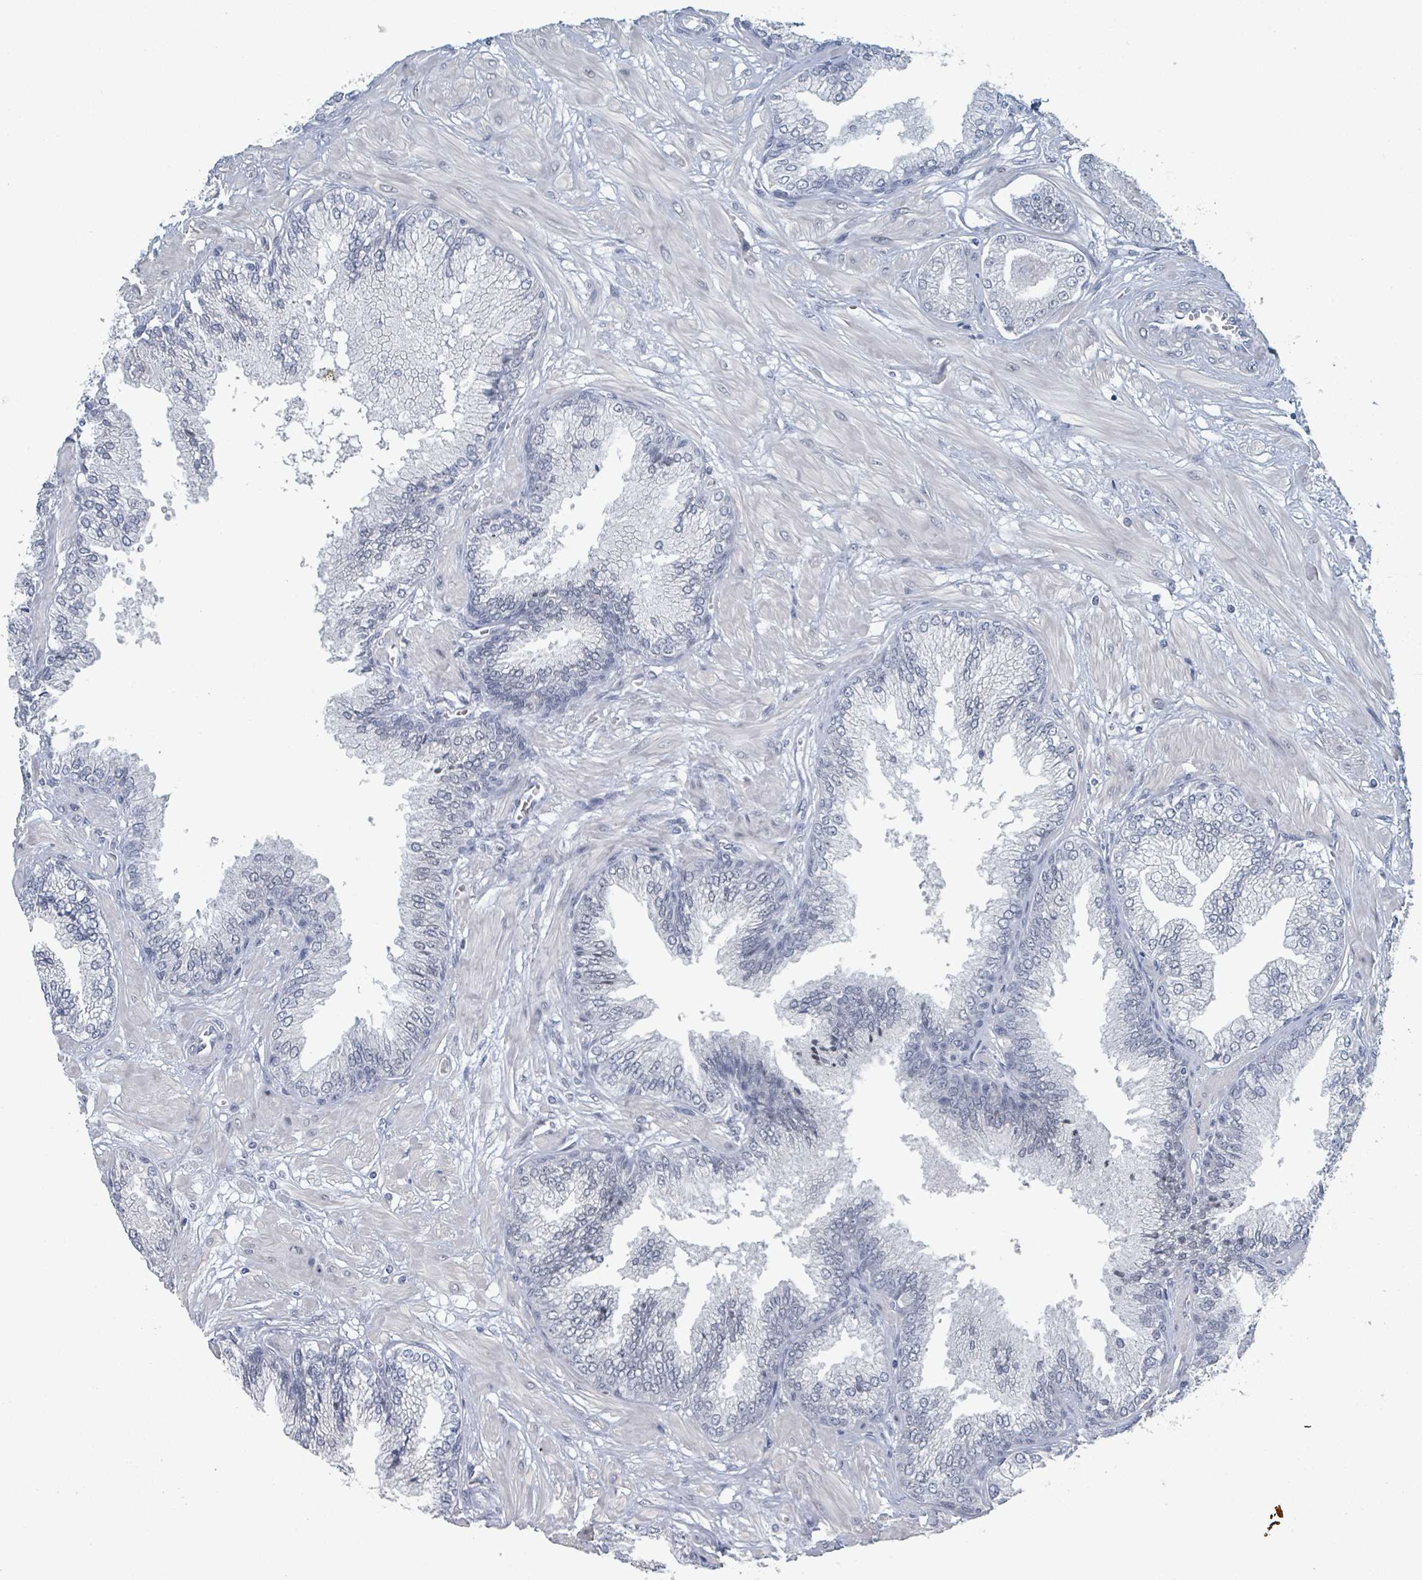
{"staining": {"intensity": "negative", "quantity": "none", "location": "none"}, "tissue": "prostate cancer", "cell_type": "Tumor cells", "image_type": "cancer", "snomed": [{"axis": "morphology", "description": "Adenocarcinoma, Low grade"}, {"axis": "topography", "description": "Prostate"}], "caption": "Immunohistochemistry (IHC) photomicrograph of prostate cancer stained for a protein (brown), which displays no staining in tumor cells.", "gene": "EHMT2", "patient": {"sex": "male", "age": 55}}